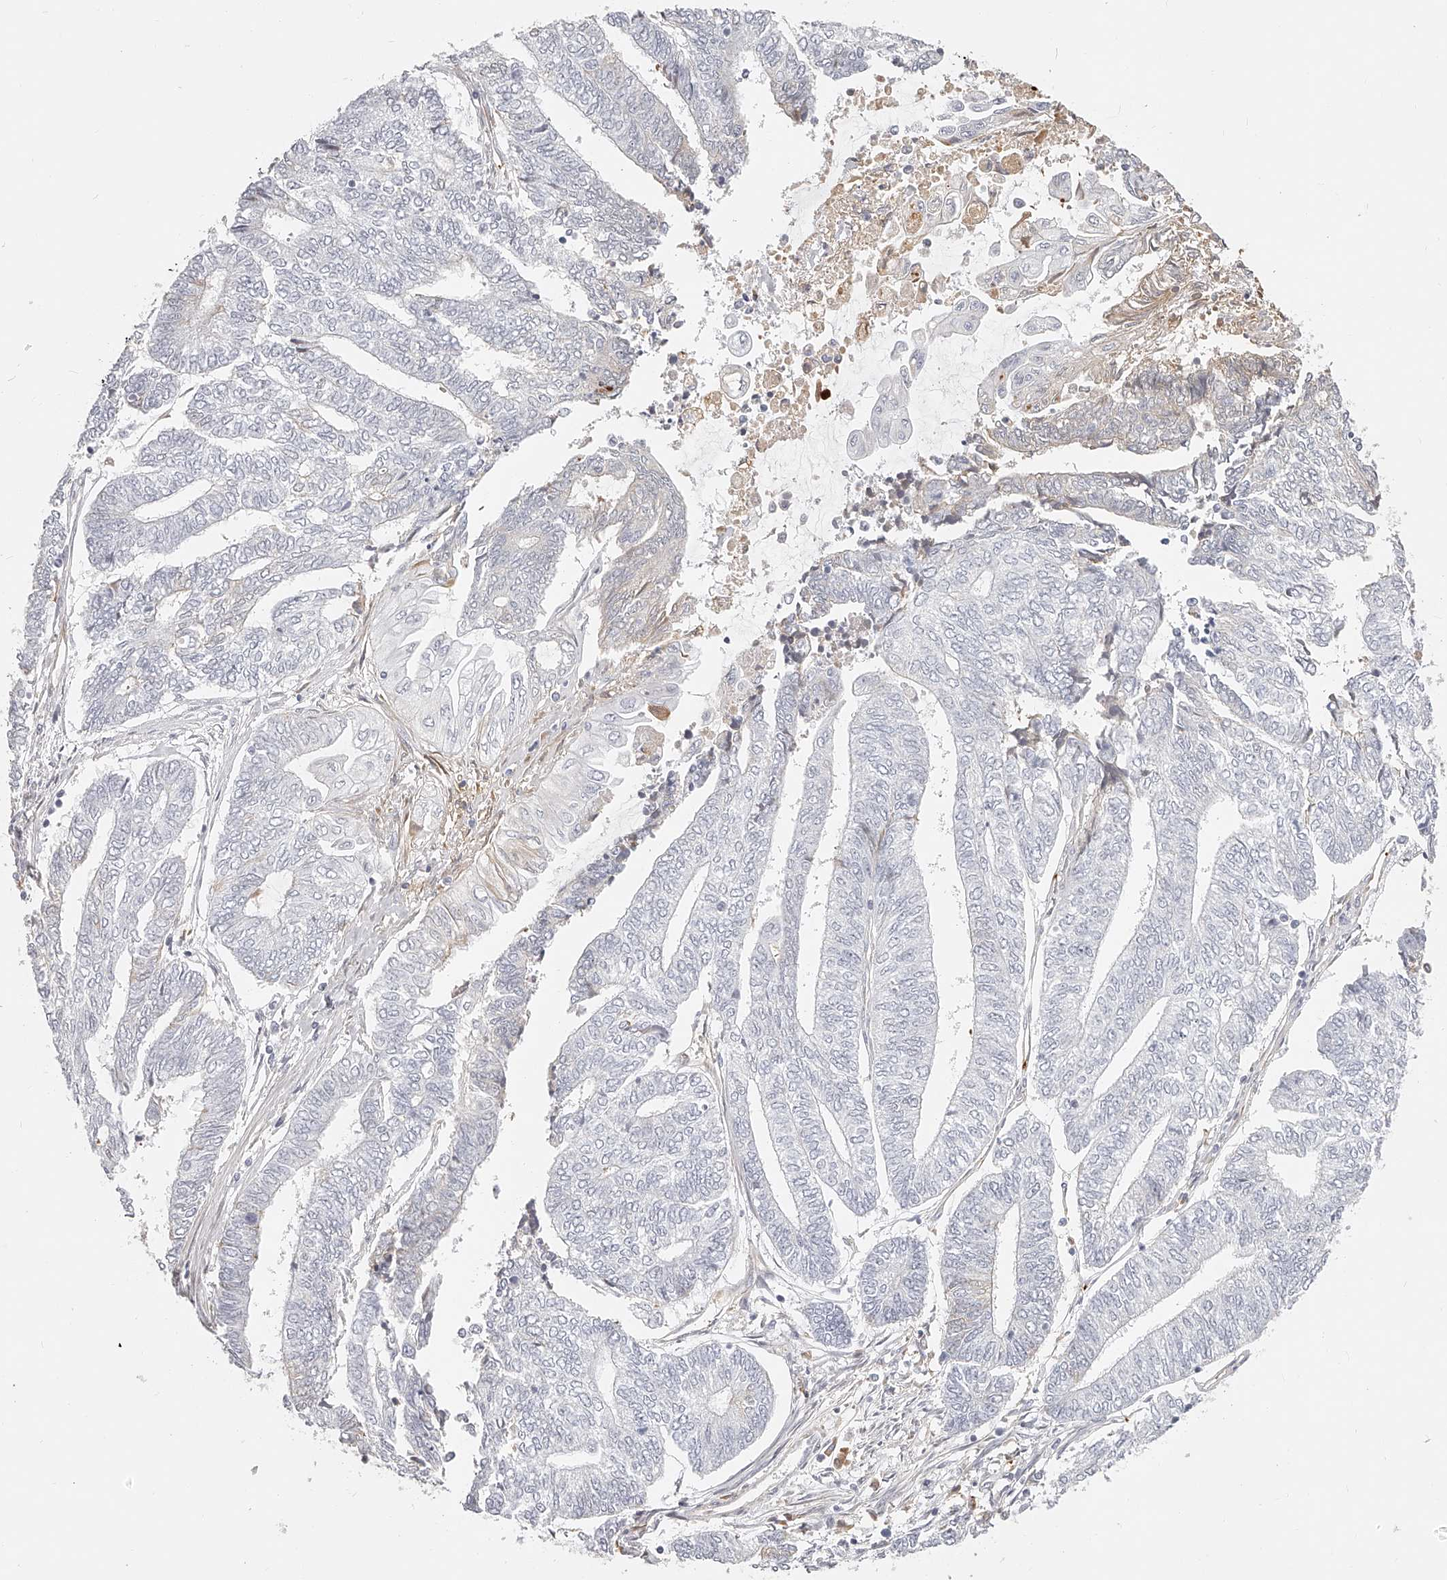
{"staining": {"intensity": "negative", "quantity": "none", "location": "none"}, "tissue": "endometrial cancer", "cell_type": "Tumor cells", "image_type": "cancer", "snomed": [{"axis": "morphology", "description": "Adenocarcinoma, NOS"}, {"axis": "topography", "description": "Uterus"}, {"axis": "topography", "description": "Endometrium"}], "caption": "This histopathology image is of adenocarcinoma (endometrial) stained with IHC to label a protein in brown with the nuclei are counter-stained blue. There is no positivity in tumor cells.", "gene": "ITGB3", "patient": {"sex": "female", "age": 70}}